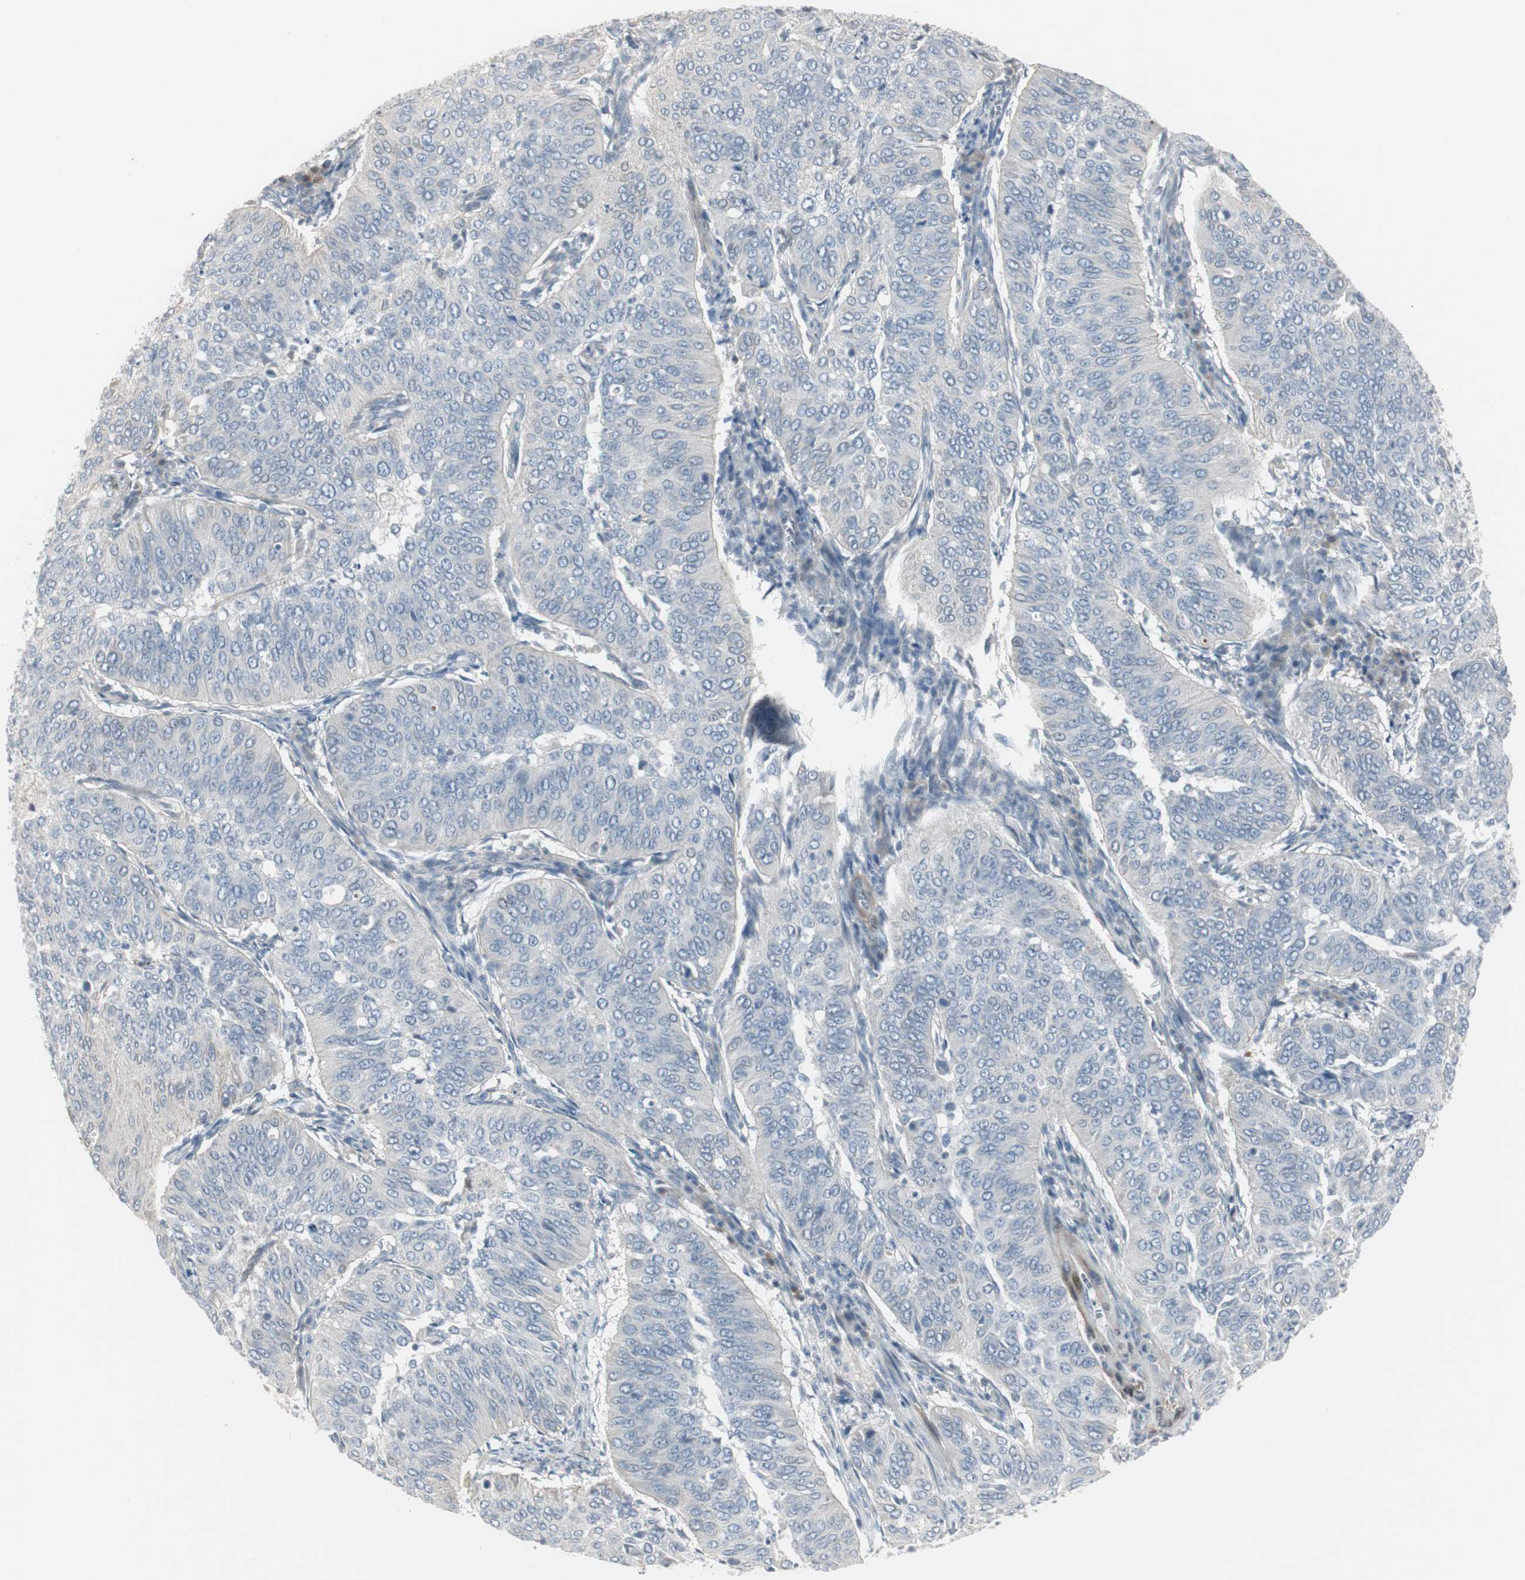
{"staining": {"intensity": "negative", "quantity": "none", "location": "none"}, "tissue": "cervical cancer", "cell_type": "Tumor cells", "image_type": "cancer", "snomed": [{"axis": "morphology", "description": "Normal tissue, NOS"}, {"axis": "morphology", "description": "Squamous cell carcinoma, NOS"}, {"axis": "topography", "description": "Cervix"}], "caption": "This is an immunohistochemistry image of human cervical cancer (squamous cell carcinoma). There is no expression in tumor cells.", "gene": "DMPK", "patient": {"sex": "female", "age": 39}}